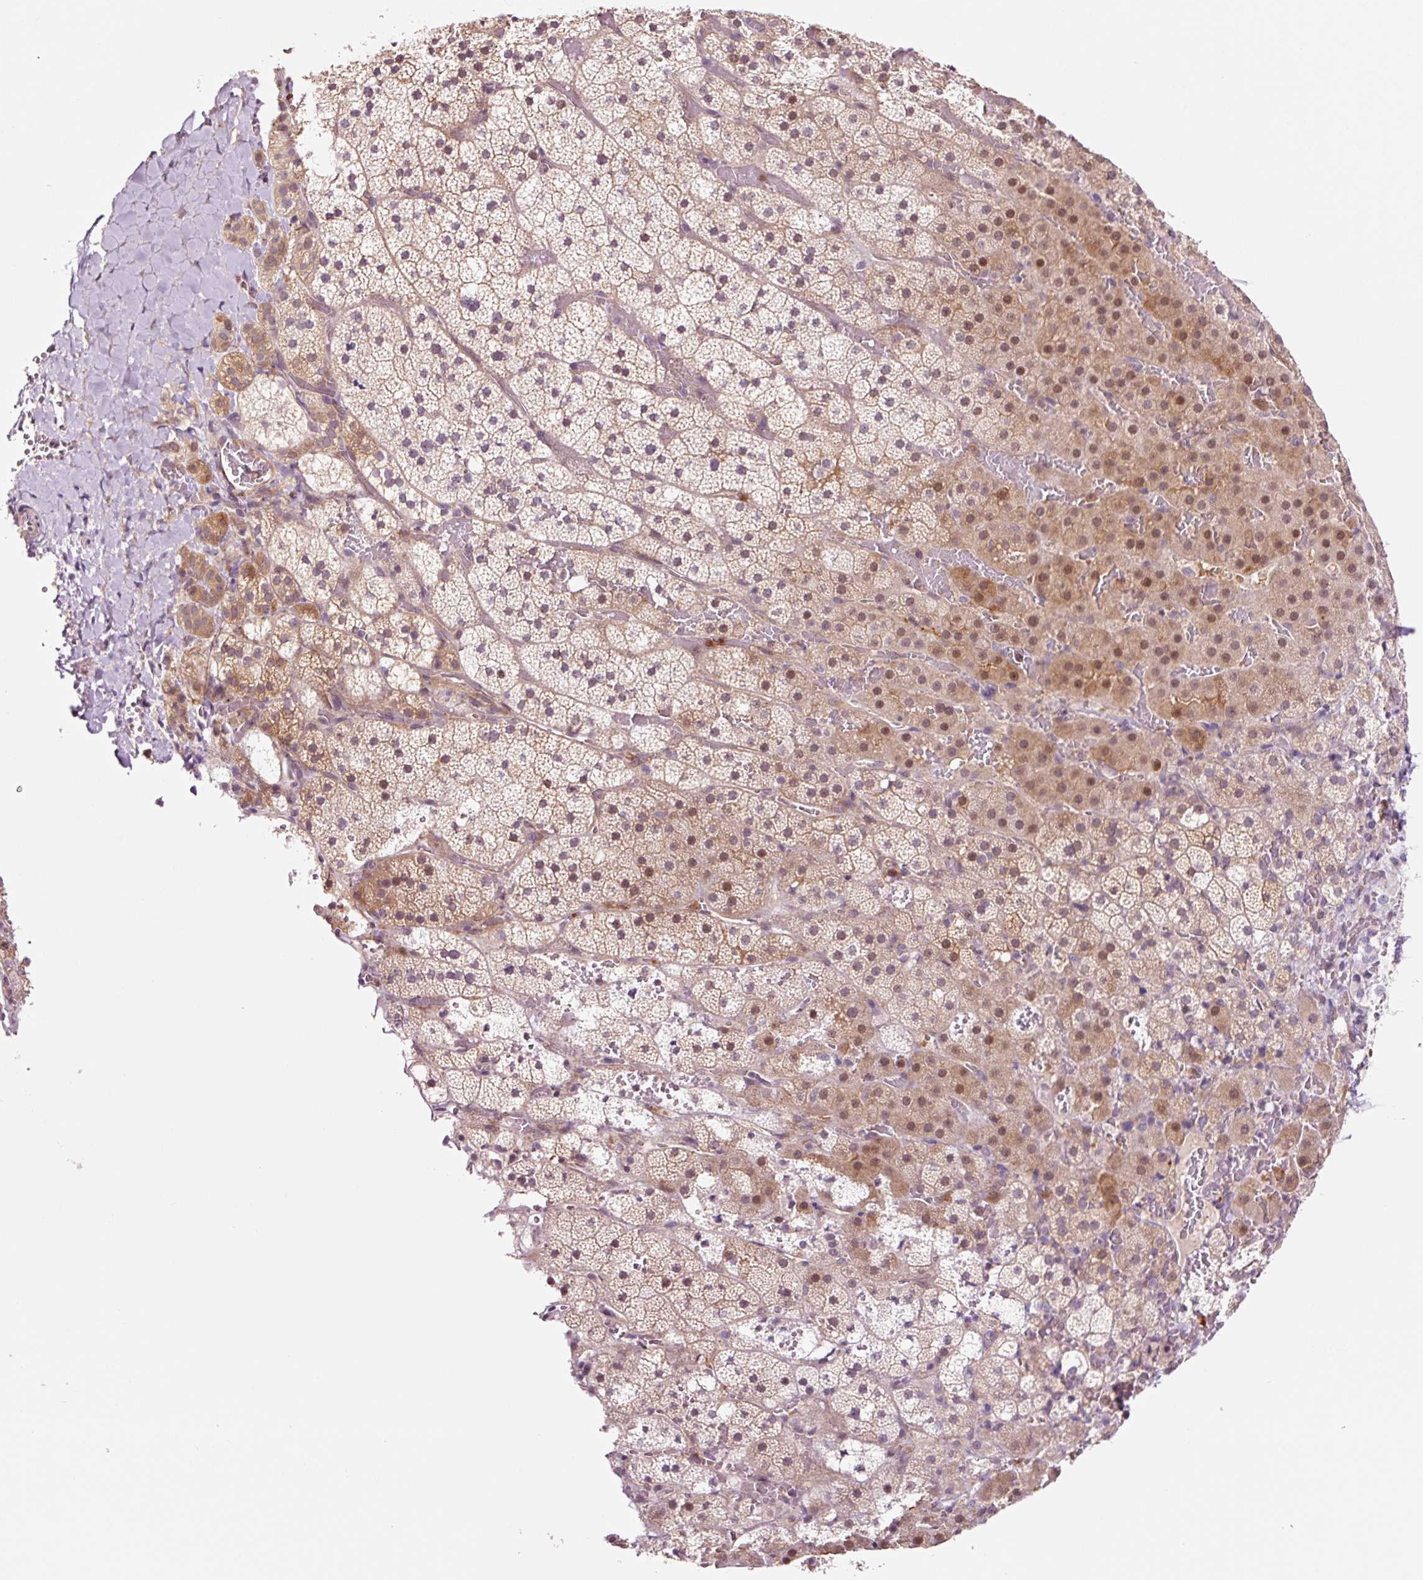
{"staining": {"intensity": "moderate", "quantity": ">75%", "location": "cytoplasmic/membranous,nuclear"}, "tissue": "adrenal gland", "cell_type": "Glandular cells", "image_type": "normal", "snomed": [{"axis": "morphology", "description": "Normal tissue, NOS"}, {"axis": "topography", "description": "Adrenal gland"}], "caption": "This micrograph reveals immunohistochemistry (IHC) staining of unremarkable adrenal gland, with medium moderate cytoplasmic/membranous,nuclear expression in approximately >75% of glandular cells.", "gene": "FBXL14", "patient": {"sex": "male", "age": 53}}